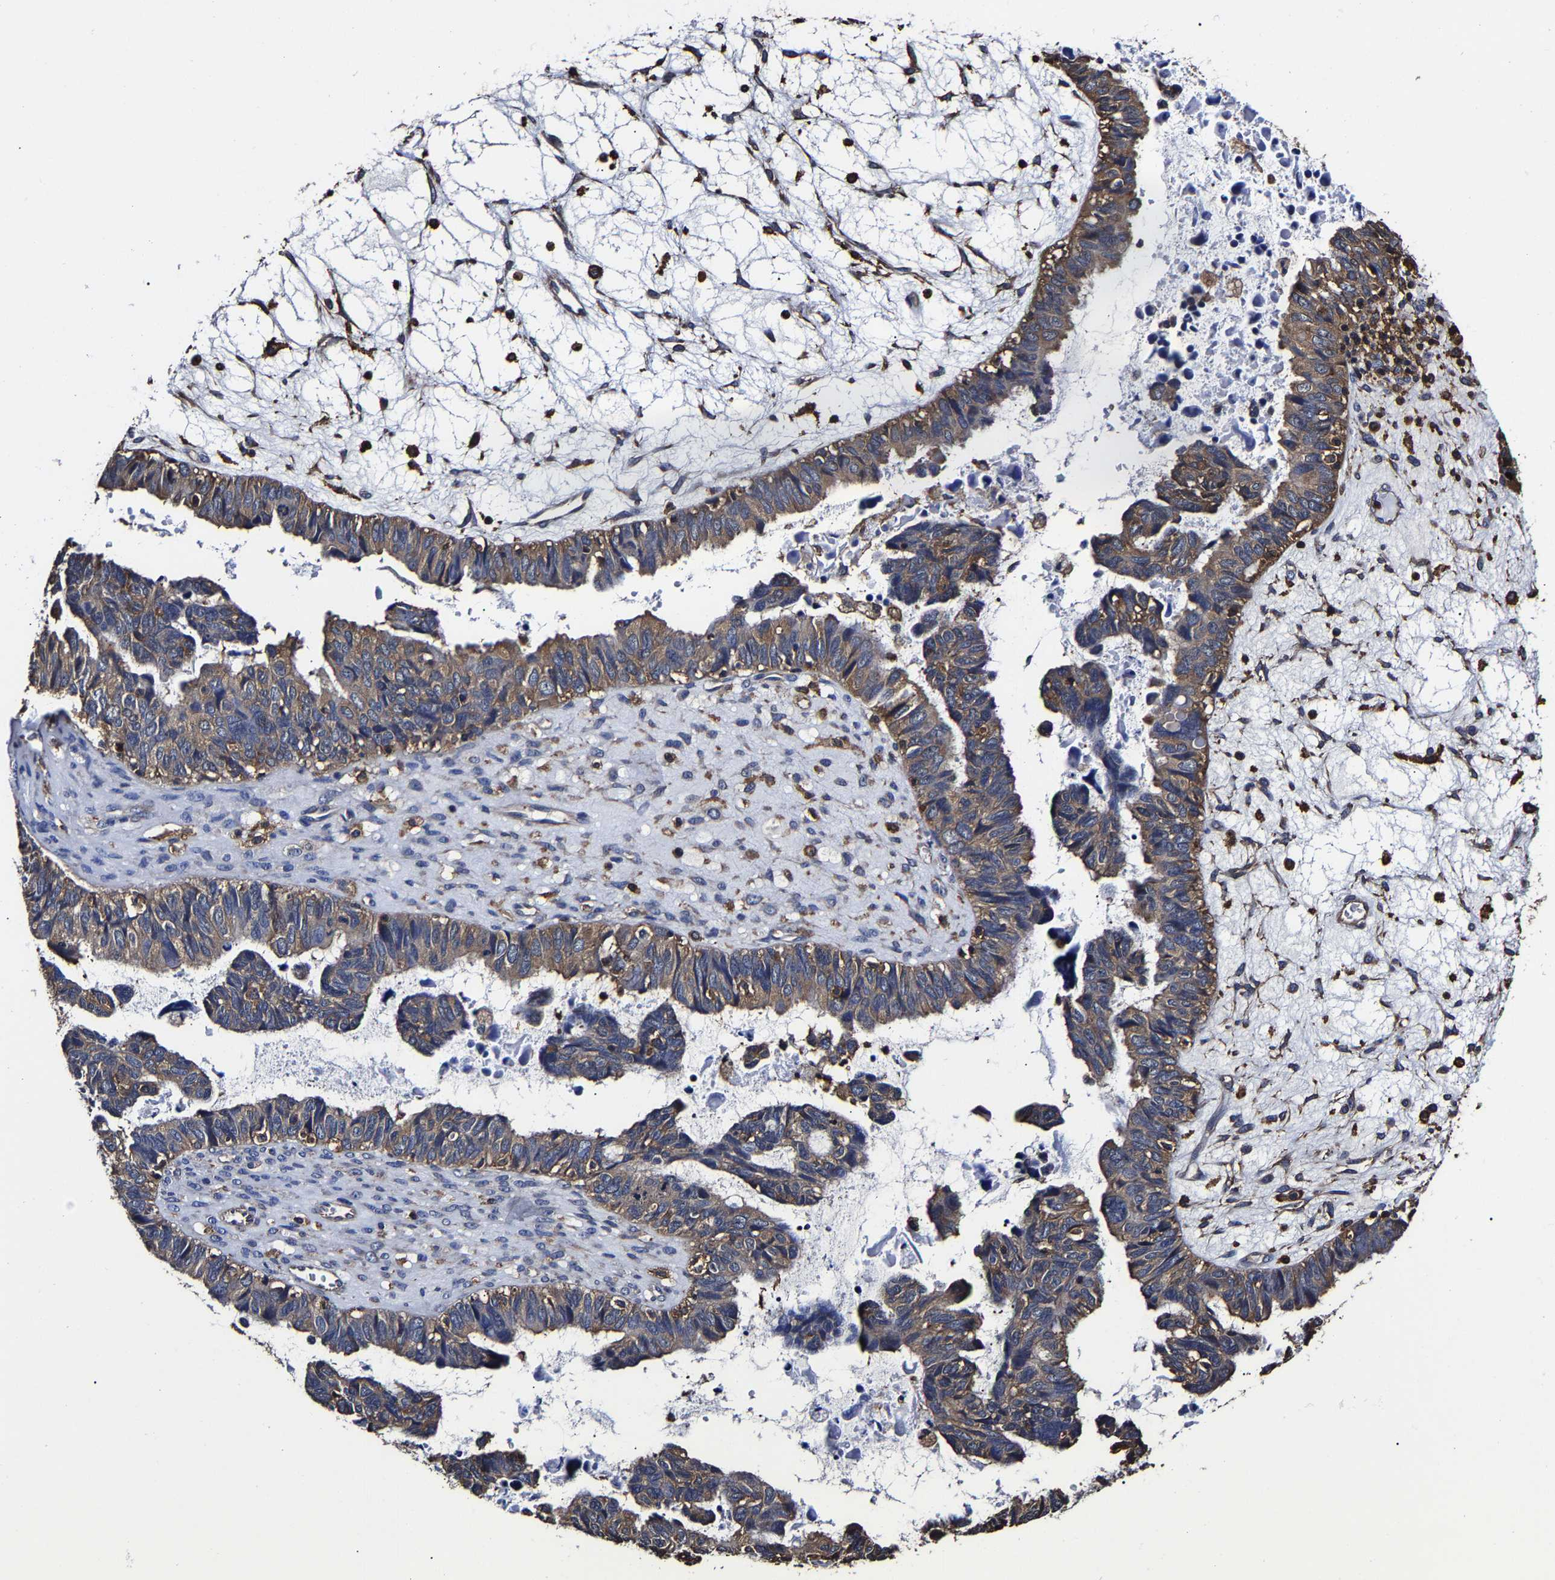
{"staining": {"intensity": "weak", "quantity": ">75%", "location": "cytoplasmic/membranous"}, "tissue": "ovarian cancer", "cell_type": "Tumor cells", "image_type": "cancer", "snomed": [{"axis": "morphology", "description": "Cystadenocarcinoma, serous, NOS"}, {"axis": "topography", "description": "Ovary"}], "caption": "Ovarian serous cystadenocarcinoma stained with a protein marker demonstrates weak staining in tumor cells.", "gene": "SSH3", "patient": {"sex": "female", "age": 79}}